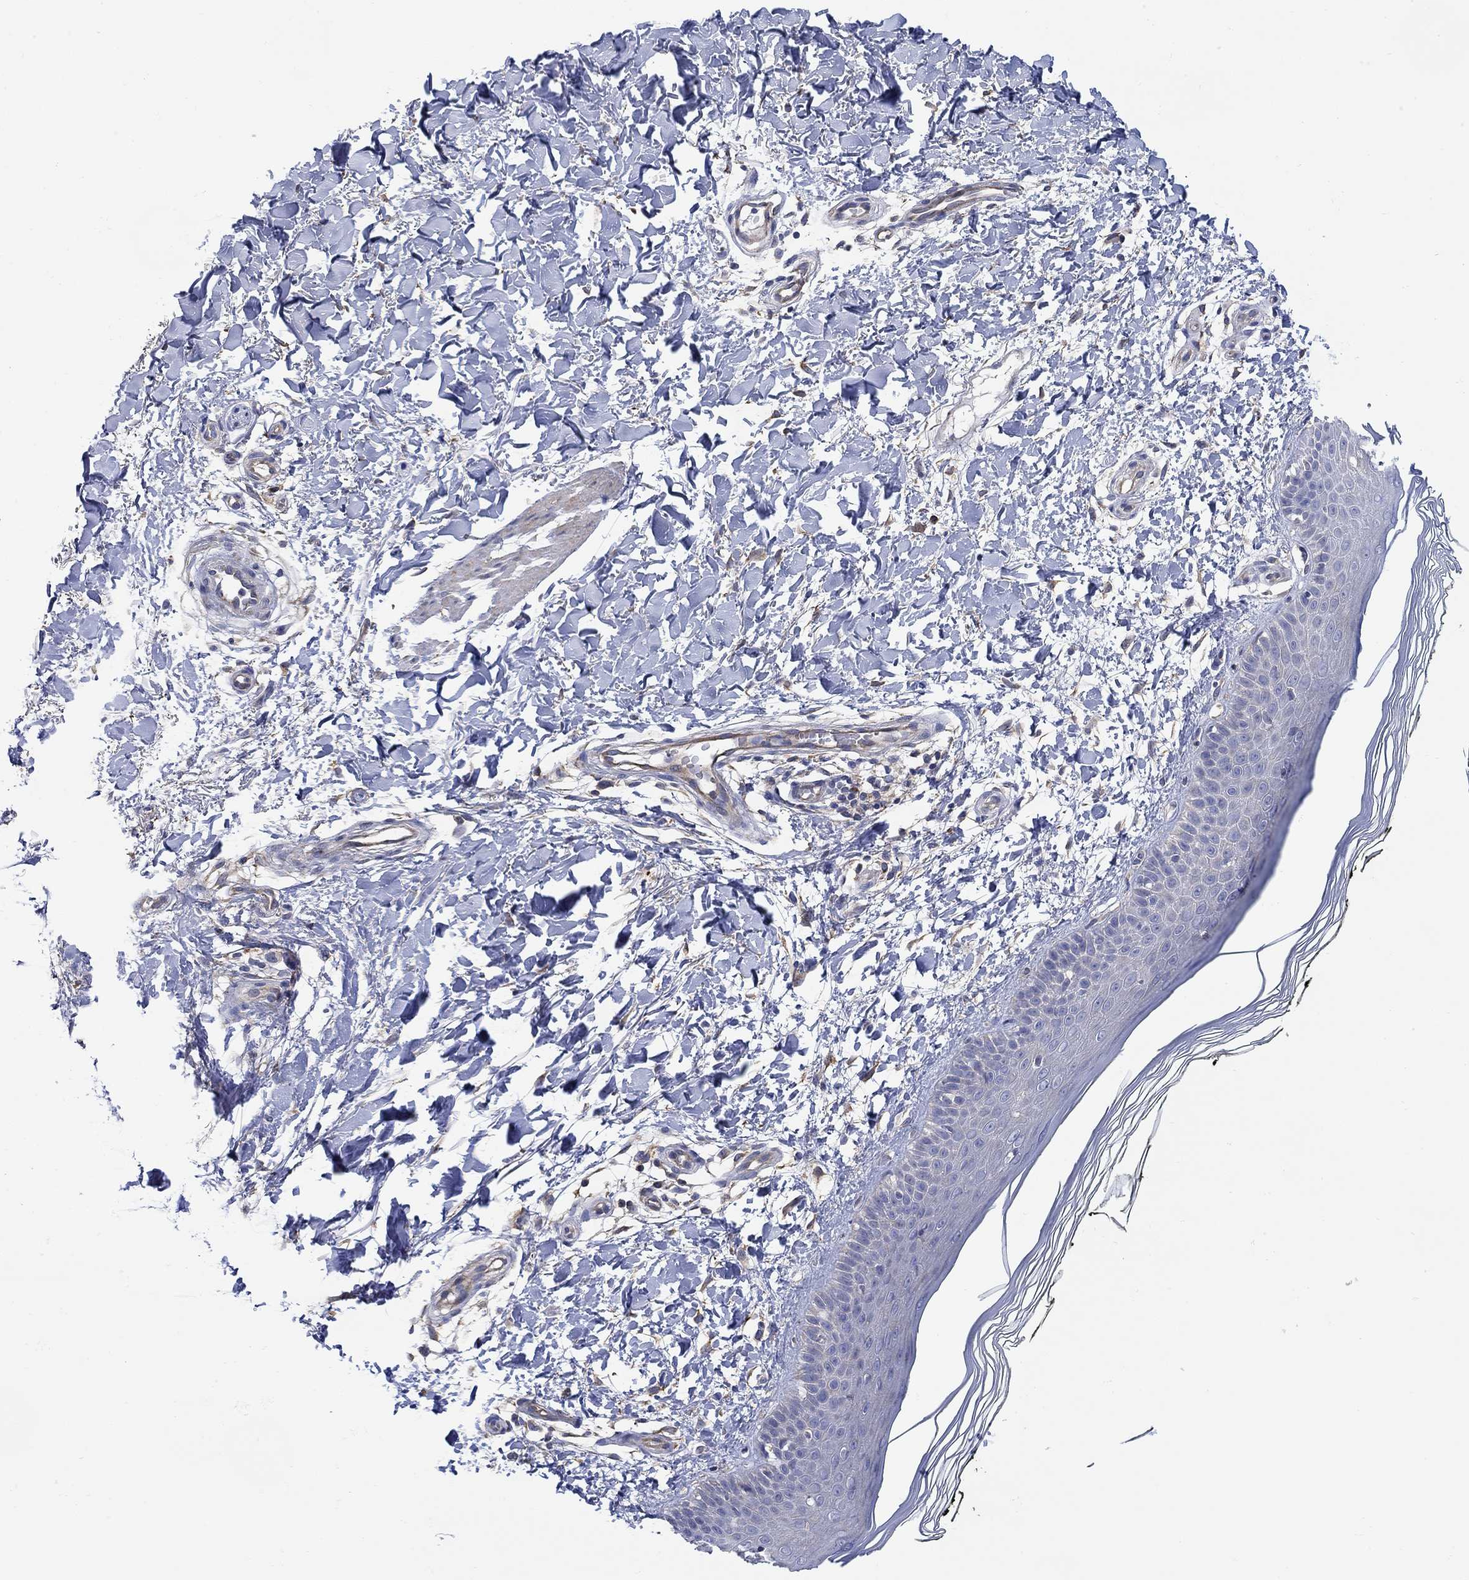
{"staining": {"intensity": "negative", "quantity": "none", "location": "none"}, "tissue": "skin", "cell_type": "Fibroblasts", "image_type": "normal", "snomed": [{"axis": "morphology", "description": "Normal tissue, NOS"}, {"axis": "topography", "description": "Skin"}], "caption": "Fibroblasts are negative for protein expression in unremarkable human skin. (DAB (3,3'-diaminobenzidine) immunohistochemistry (IHC) with hematoxylin counter stain).", "gene": "TEKT3", "patient": {"sex": "female", "age": 62}}